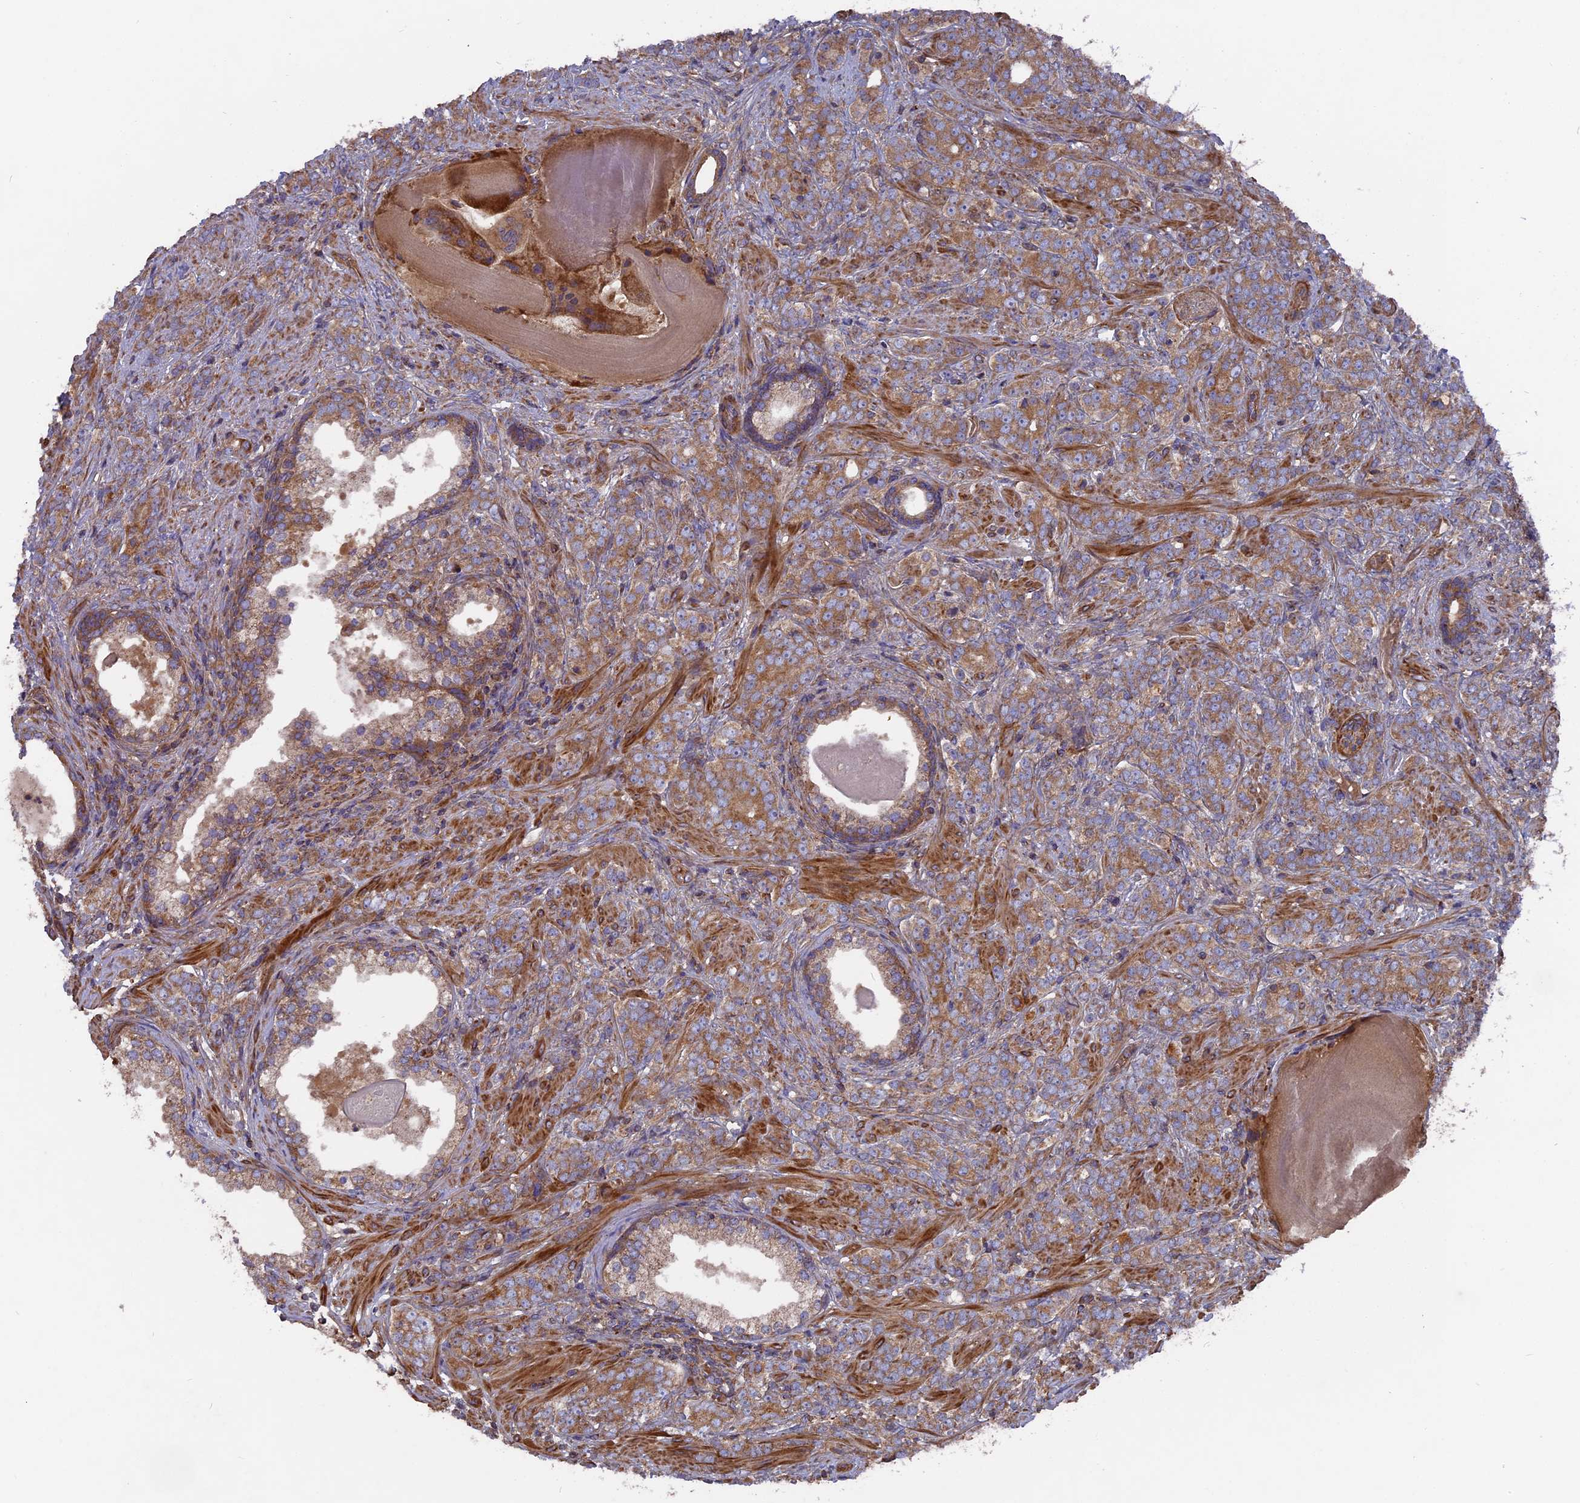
{"staining": {"intensity": "moderate", "quantity": ">75%", "location": "cytoplasmic/membranous"}, "tissue": "prostate cancer", "cell_type": "Tumor cells", "image_type": "cancer", "snomed": [{"axis": "morphology", "description": "Adenocarcinoma, High grade"}, {"axis": "topography", "description": "Prostate"}], "caption": "The image exhibits immunohistochemical staining of prostate cancer. There is moderate cytoplasmic/membranous expression is appreciated in about >75% of tumor cells. Nuclei are stained in blue.", "gene": "TELO2", "patient": {"sex": "male", "age": 64}}